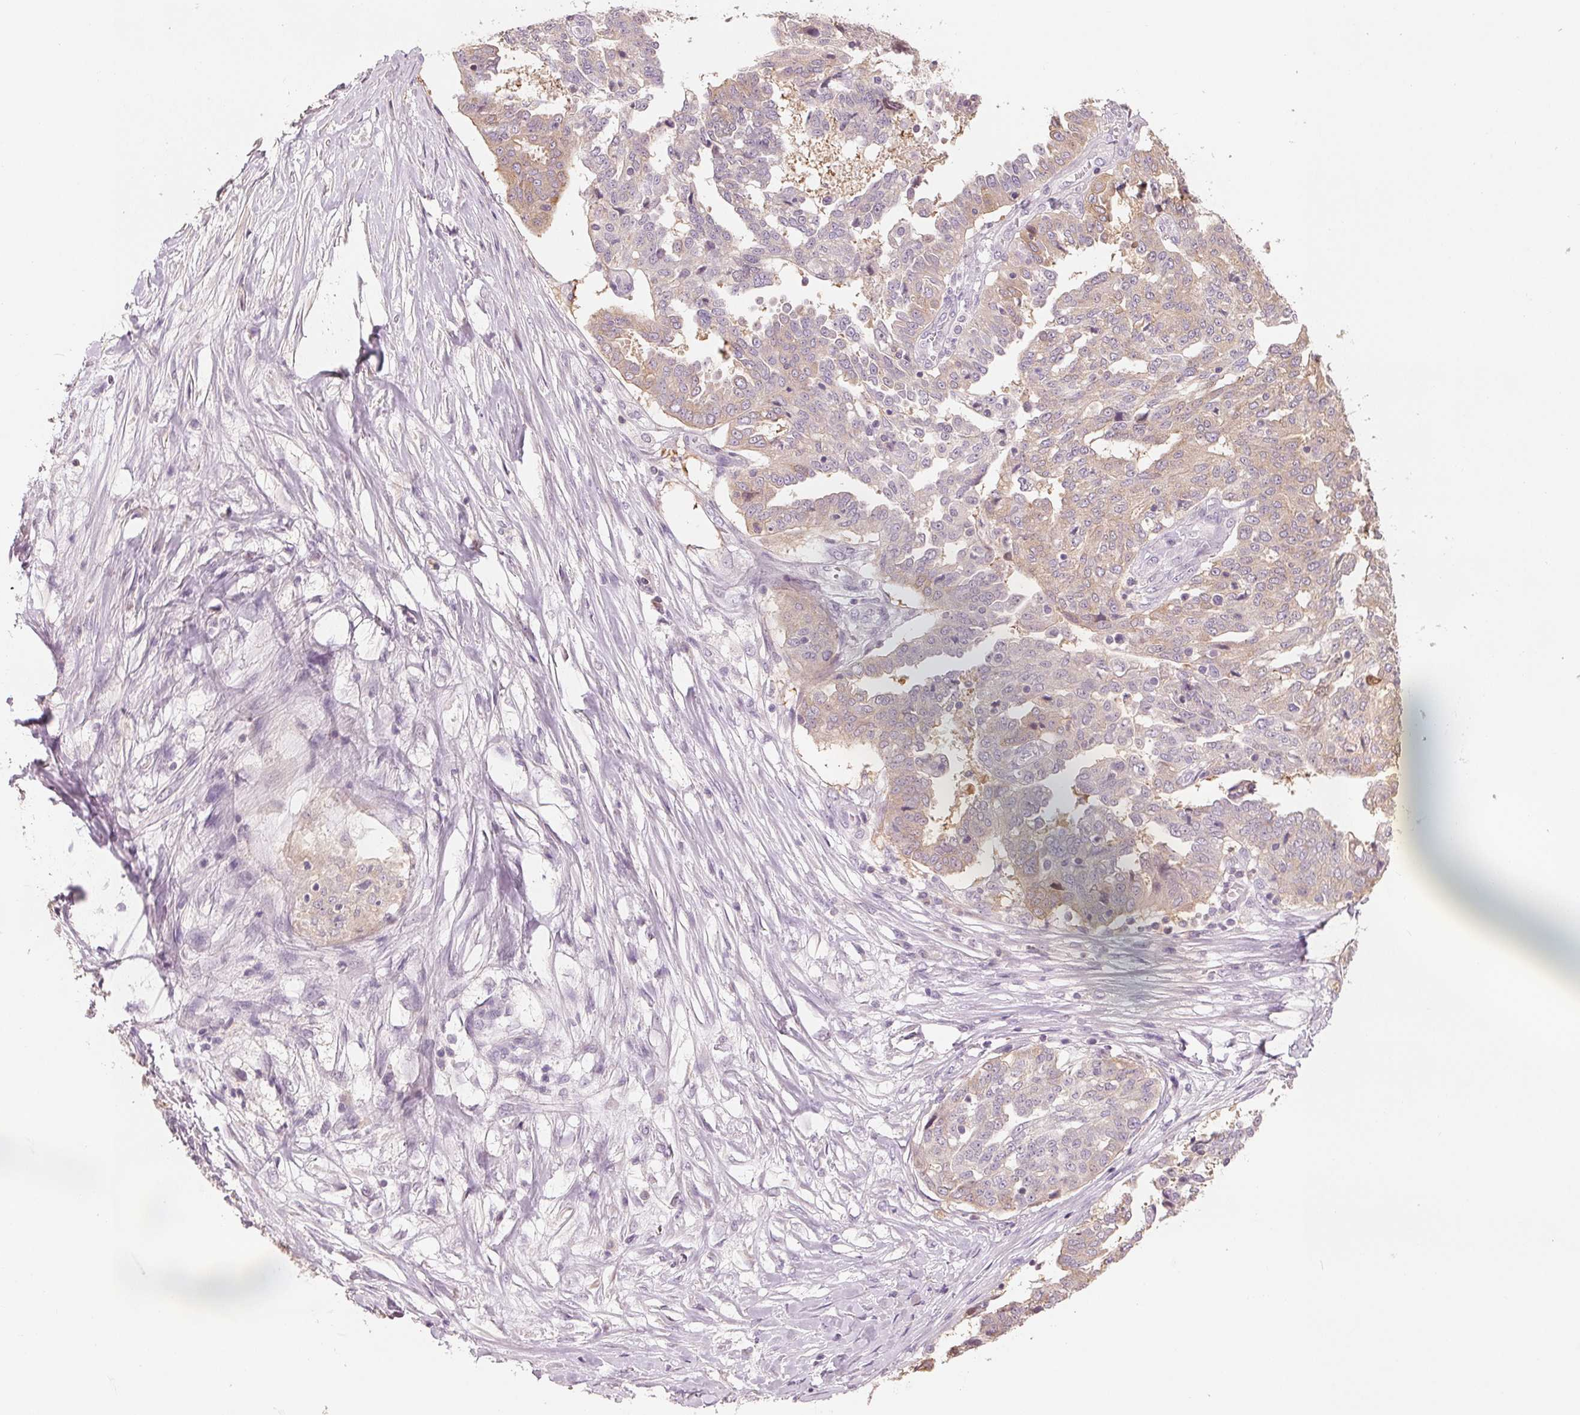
{"staining": {"intensity": "weak", "quantity": "25%-75%", "location": "cytoplasmic/membranous"}, "tissue": "ovarian cancer", "cell_type": "Tumor cells", "image_type": "cancer", "snomed": [{"axis": "morphology", "description": "Cystadenocarcinoma, serous, NOS"}, {"axis": "topography", "description": "Ovary"}], "caption": "Human ovarian cancer stained for a protein (brown) reveals weak cytoplasmic/membranous positive staining in approximately 25%-75% of tumor cells.", "gene": "VTCN1", "patient": {"sex": "female", "age": 67}}